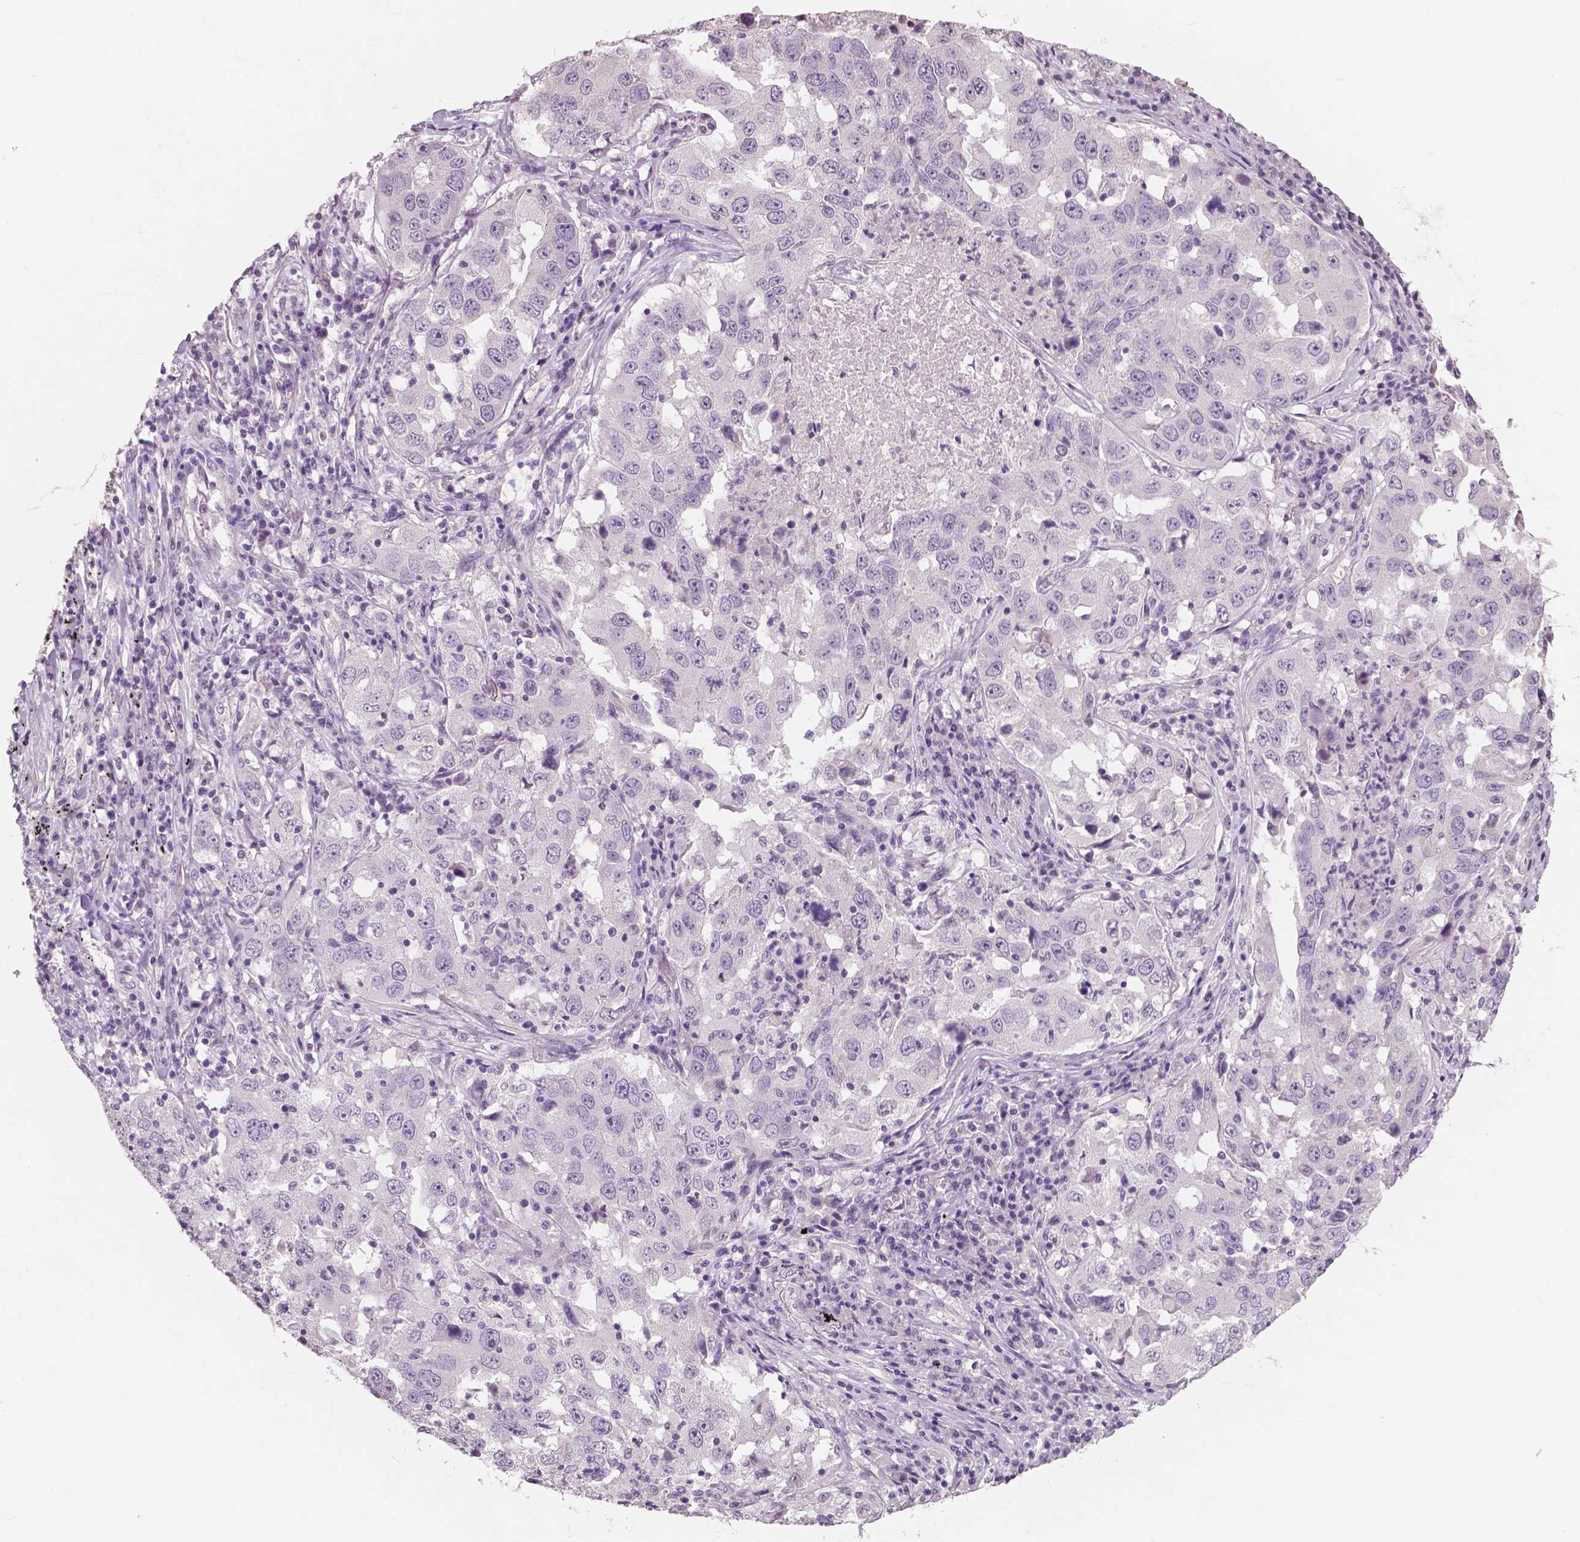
{"staining": {"intensity": "negative", "quantity": "none", "location": "none"}, "tissue": "lung cancer", "cell_type": "Tumor cells", "image_type": "cancer", "snomed": [{"axis": "morphology", "description": "Adenocarcinoma, NOS"}, {"axis": "topography", "description": "Lung"}], "caption": "Adenocarcinoma (lung) was stained to show a protein in brown. There is no significant staining in tumor cells.", "gene": "NECAB1", "patient": {"sex": "male", "age": 73}}